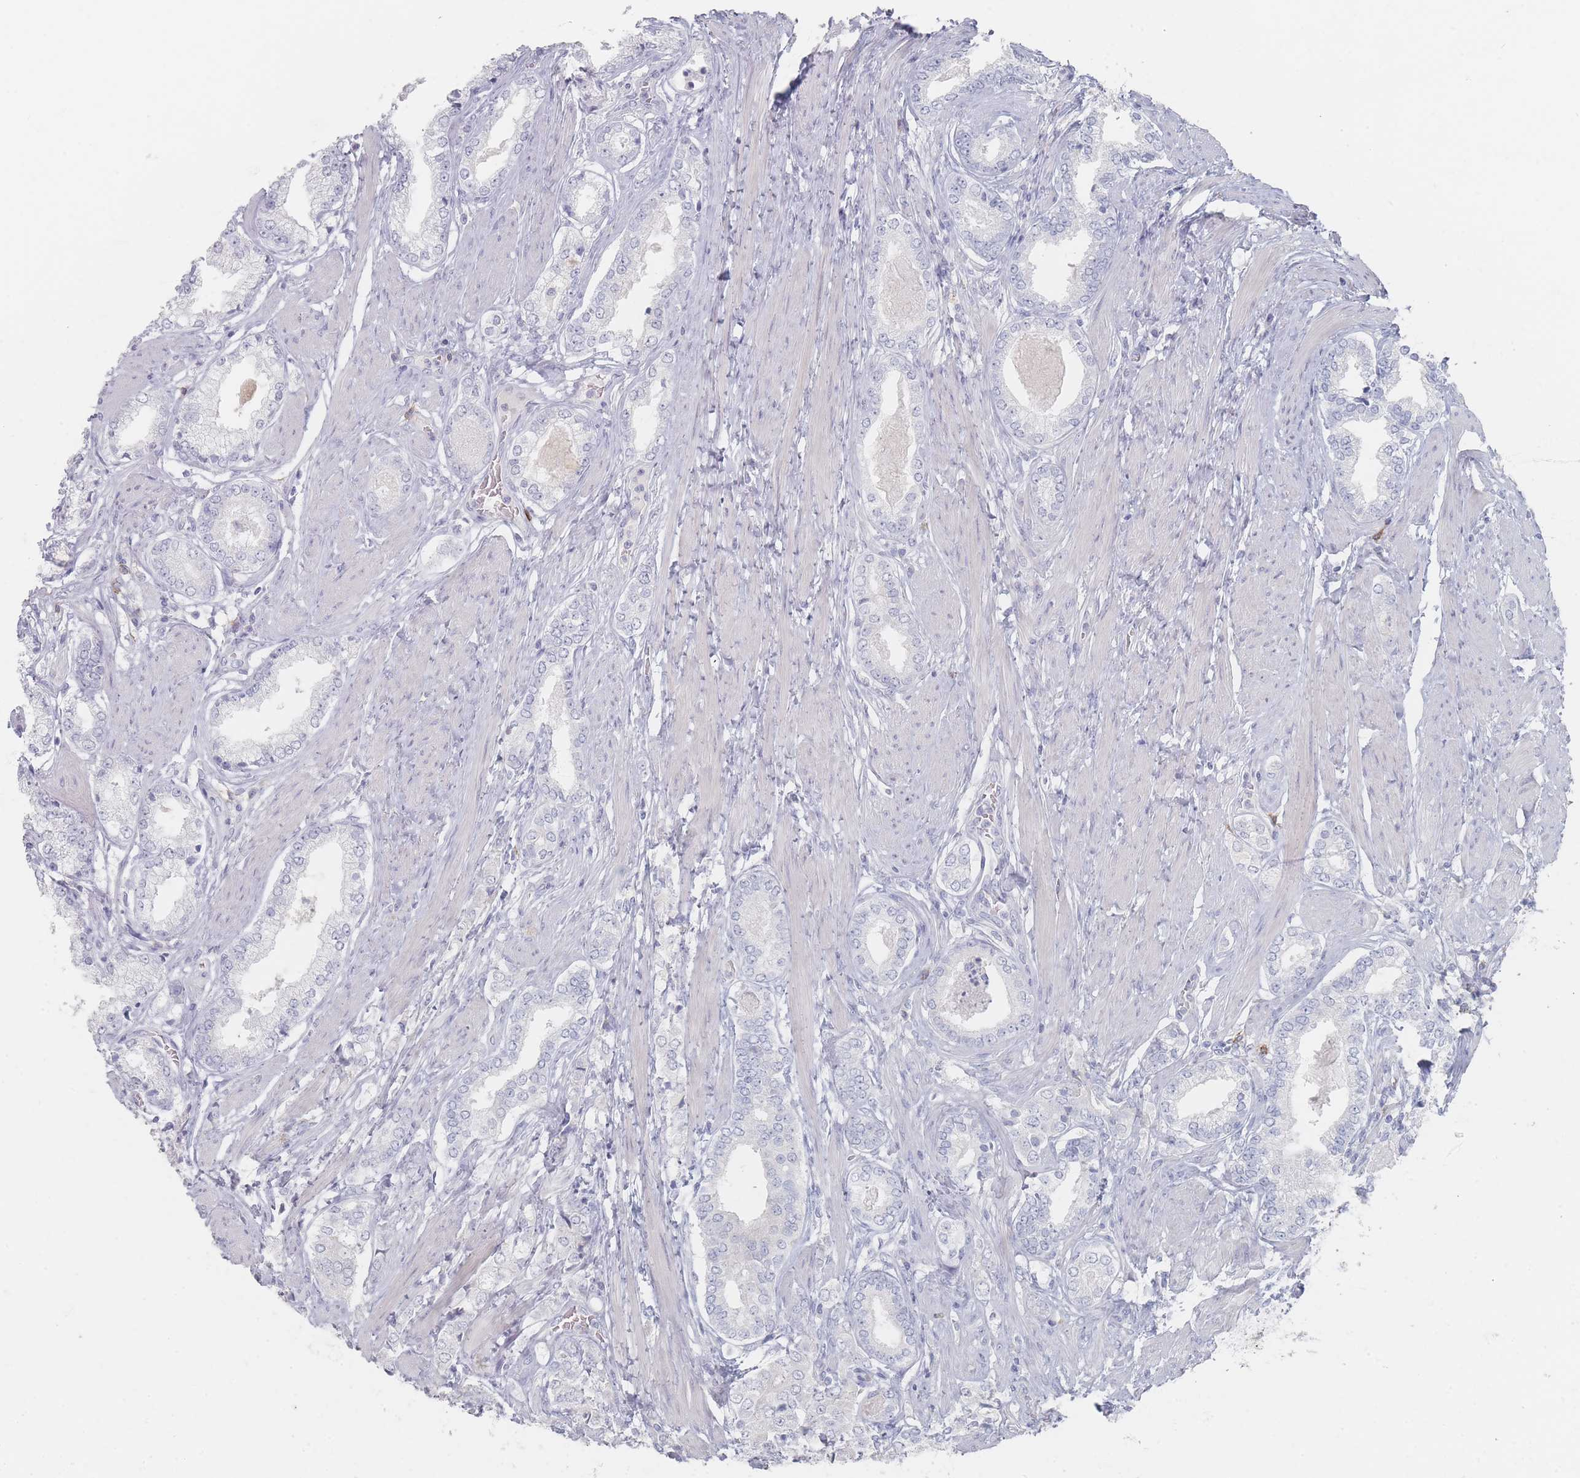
{"staining": {"intensity": "negative", "quantity": "none", "location": "none"}, "tissue": "prostate cancer", "cell_type": "Tumor cells", "image_type": "cancer", "snomed": [{"axis": "morphology", "description": "Adenocarcinoma, High grade"}, {"axis": "topography", "description": "Prostate"}], "caption": "Tumor cells are negative for brown protein staining in prostate cancer.", "gene": "CD37", "patient": {"sex": "male", "age": 71}}